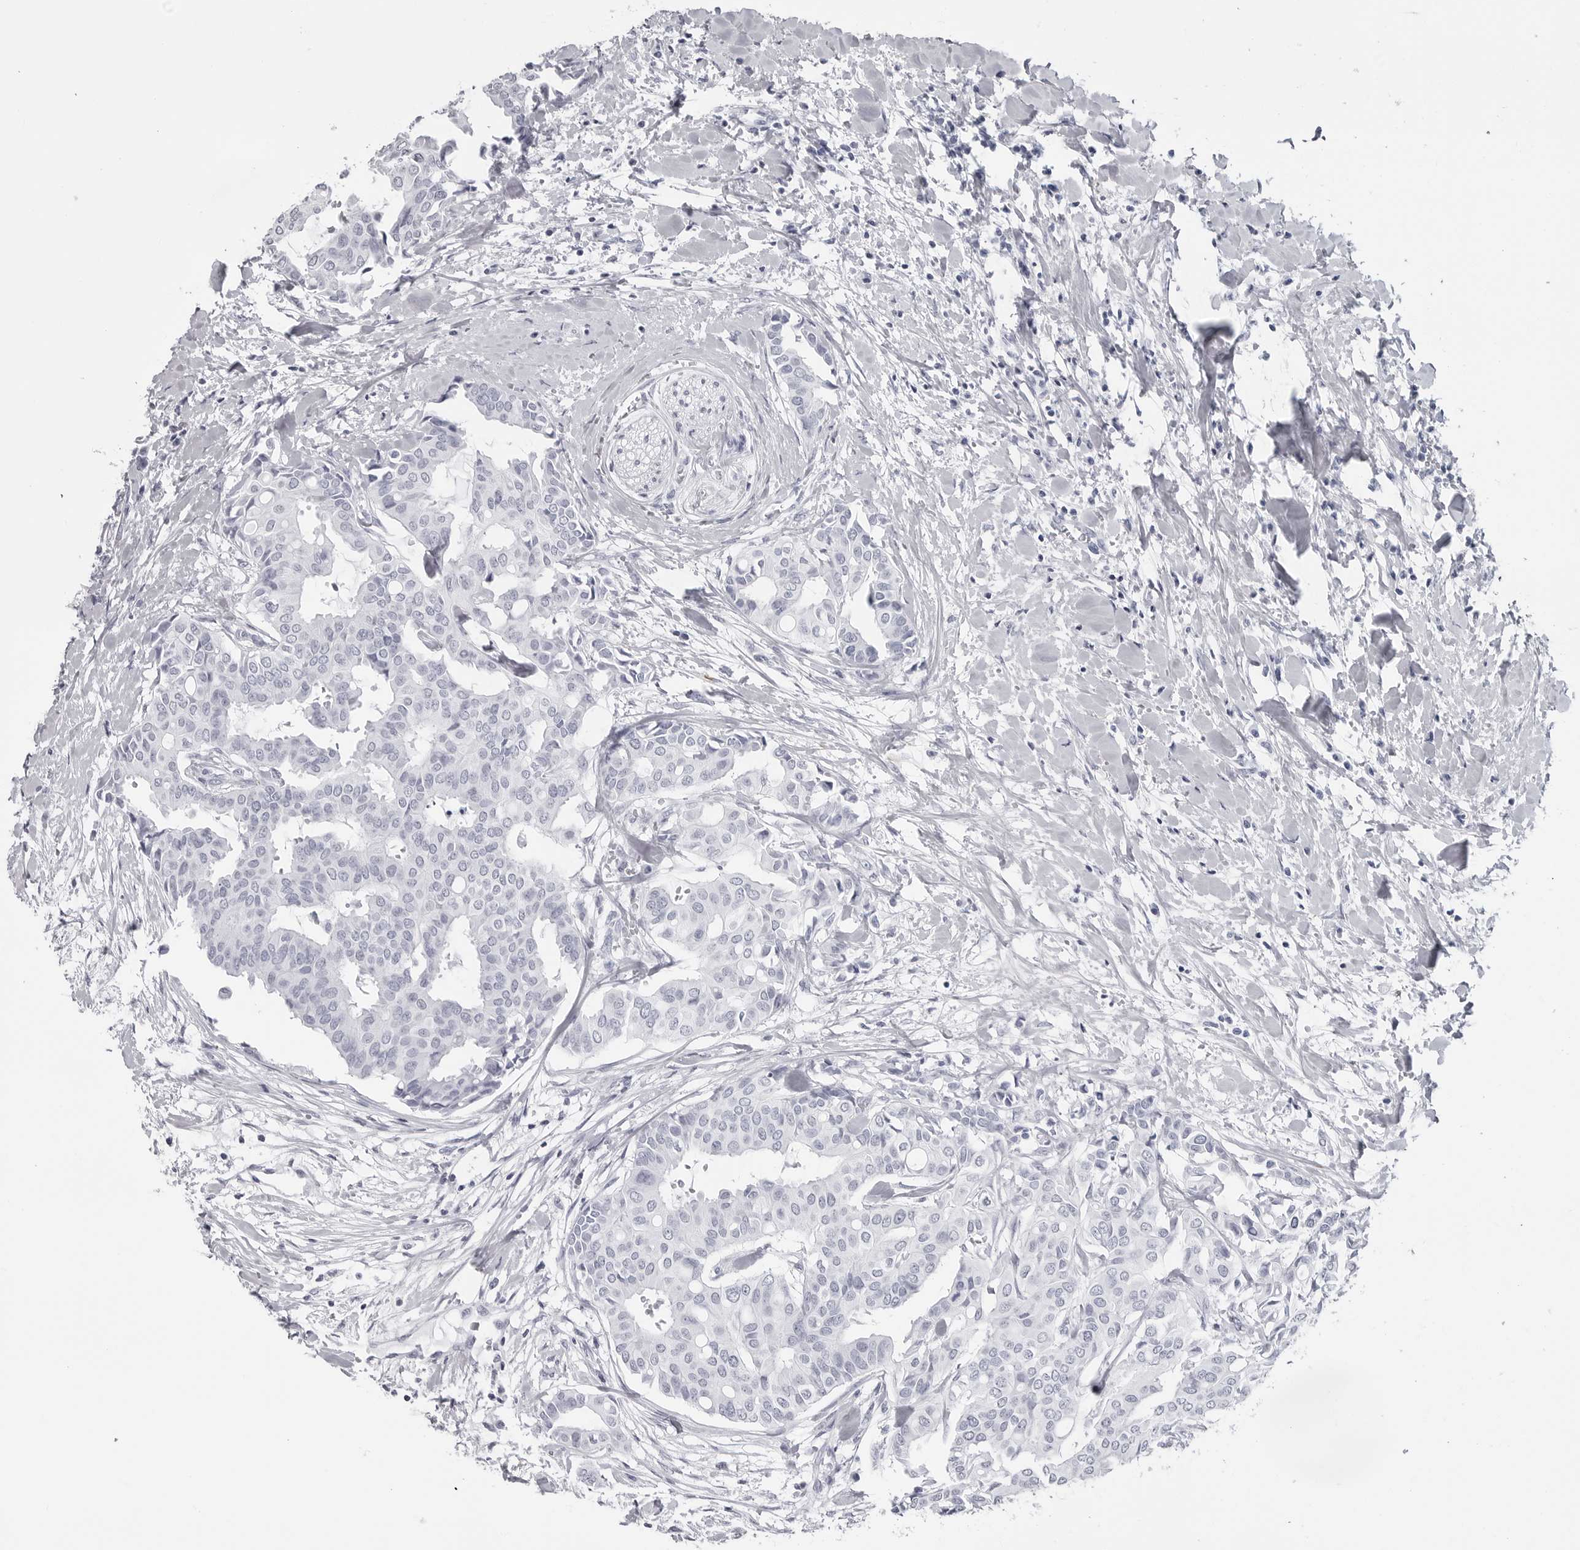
{"staining": {"intensity": "negative", "quantity": "none", "location": "none"}, "tissue": "head and neck cancer", "cell_type": "Tumor cells", "image_type": "cancer", "snomed": [{"axis": "morphology", "description": "Adenocarcinoma, NOS"}, {"axis": "topography", "description": "Salivary gland"}, {"axis": "topography", "description": "Head-Neck"}], "caption": "Immunohistochemistry micrograph of neoplastic tissue: head and neck cancer (adenocarcinoma) stained with DAB (3,3'-diaminobenzidine) displays no significant protein staining in tumor cells.", "gene": "CST2", "patient": {"sex": "female", "age": 59}}